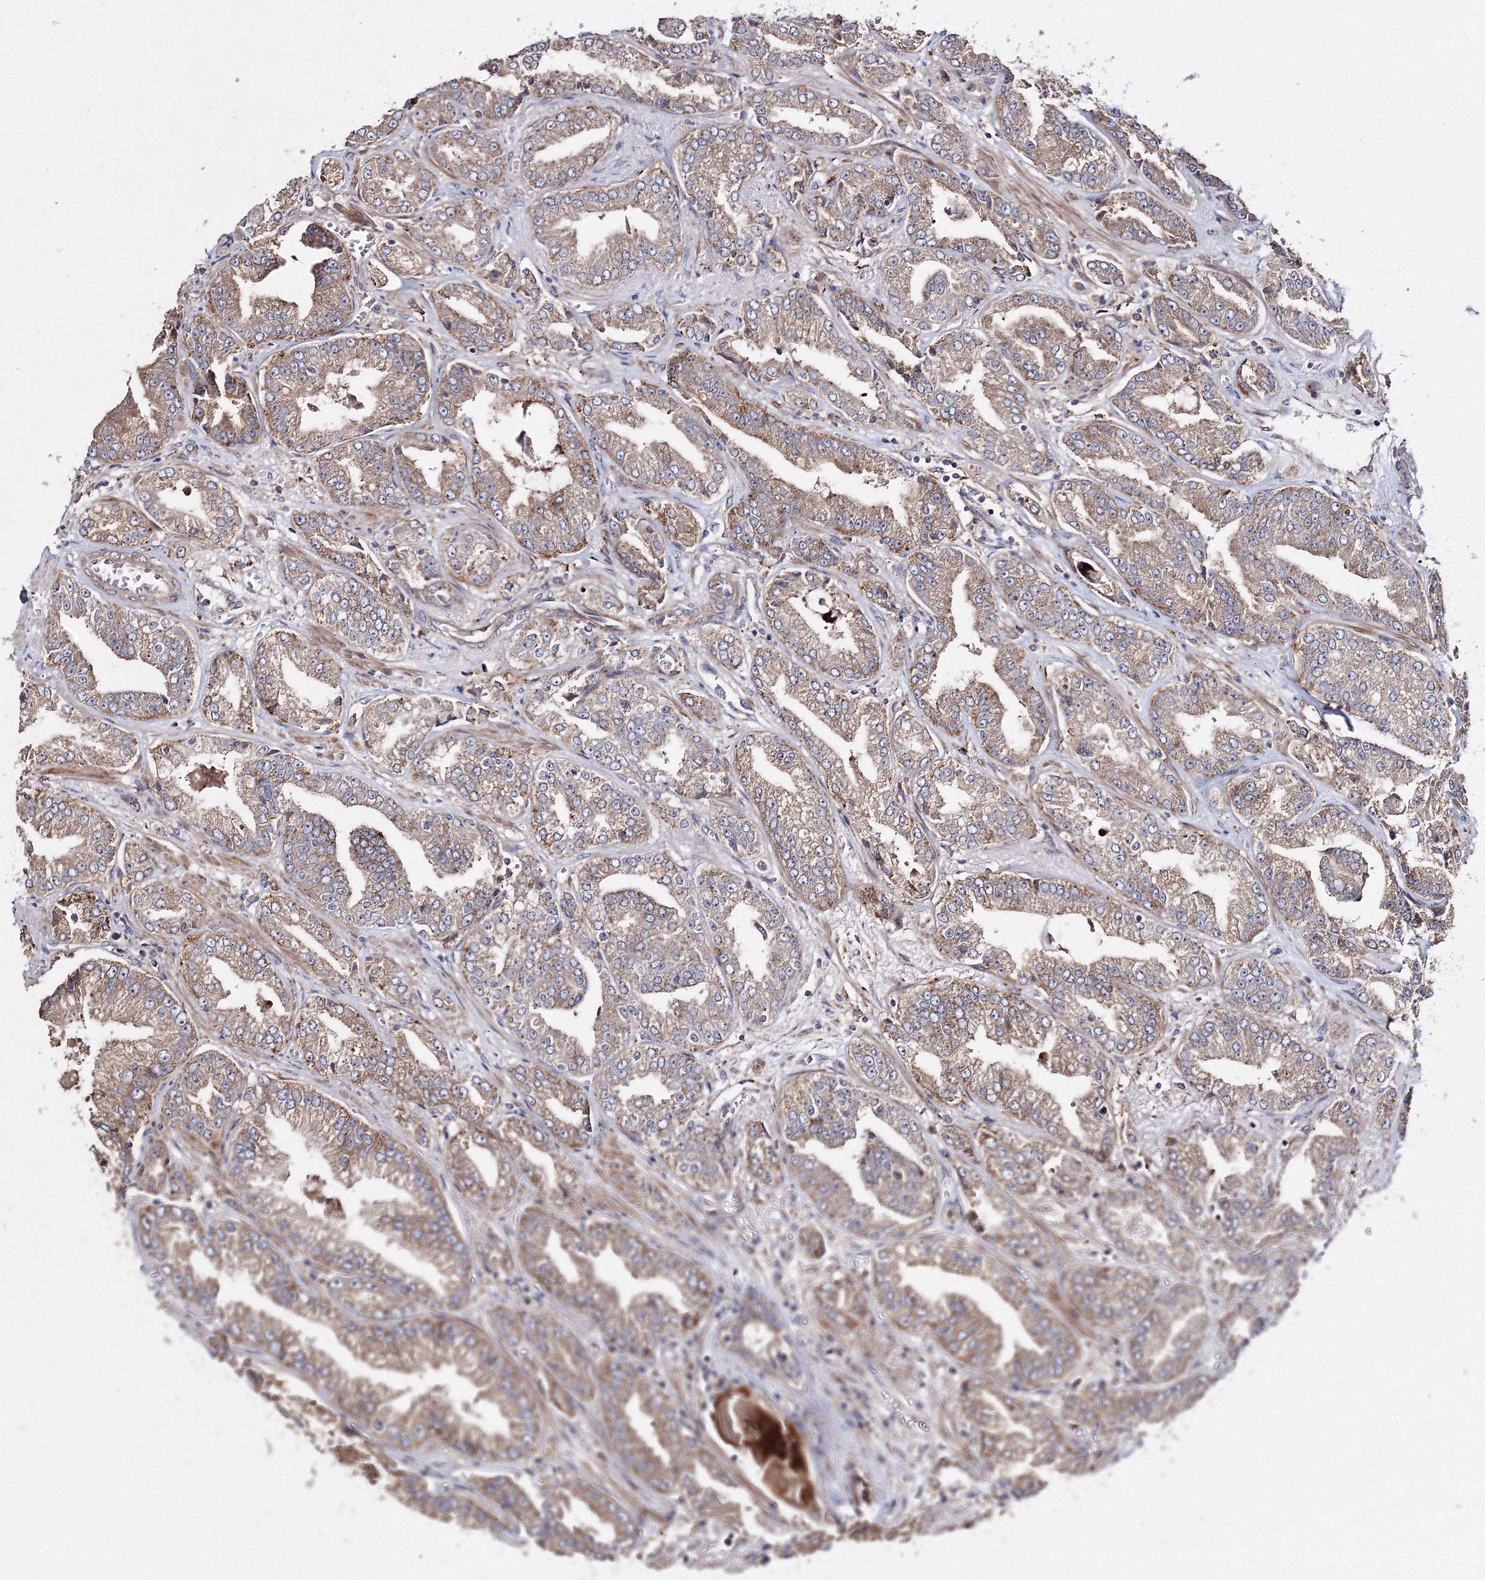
{"staining": {"intensity": "moderate", "quantity": "25%-75%", "location": "cytoplasmic/membranous"}, "tissue": "prostate cancer", "cell_type": "Tumor cells", "image_type": "cancer", "snomed": [{"axis": "morphology", "description": "Adenocarcinoma, High grade"}, {"axis": "topography", "description": "Prostate"}], "caption": "Adenocarcinoma (high-grade) (prostate) stained with DAB immunohistochemistry (IHC) shows medium levels of moderate cytoplasmic/membranous positivity in about 25%-75% of tumor cells.", "gene": "DDO", "patient": {"sex": "male", "age": 71}}